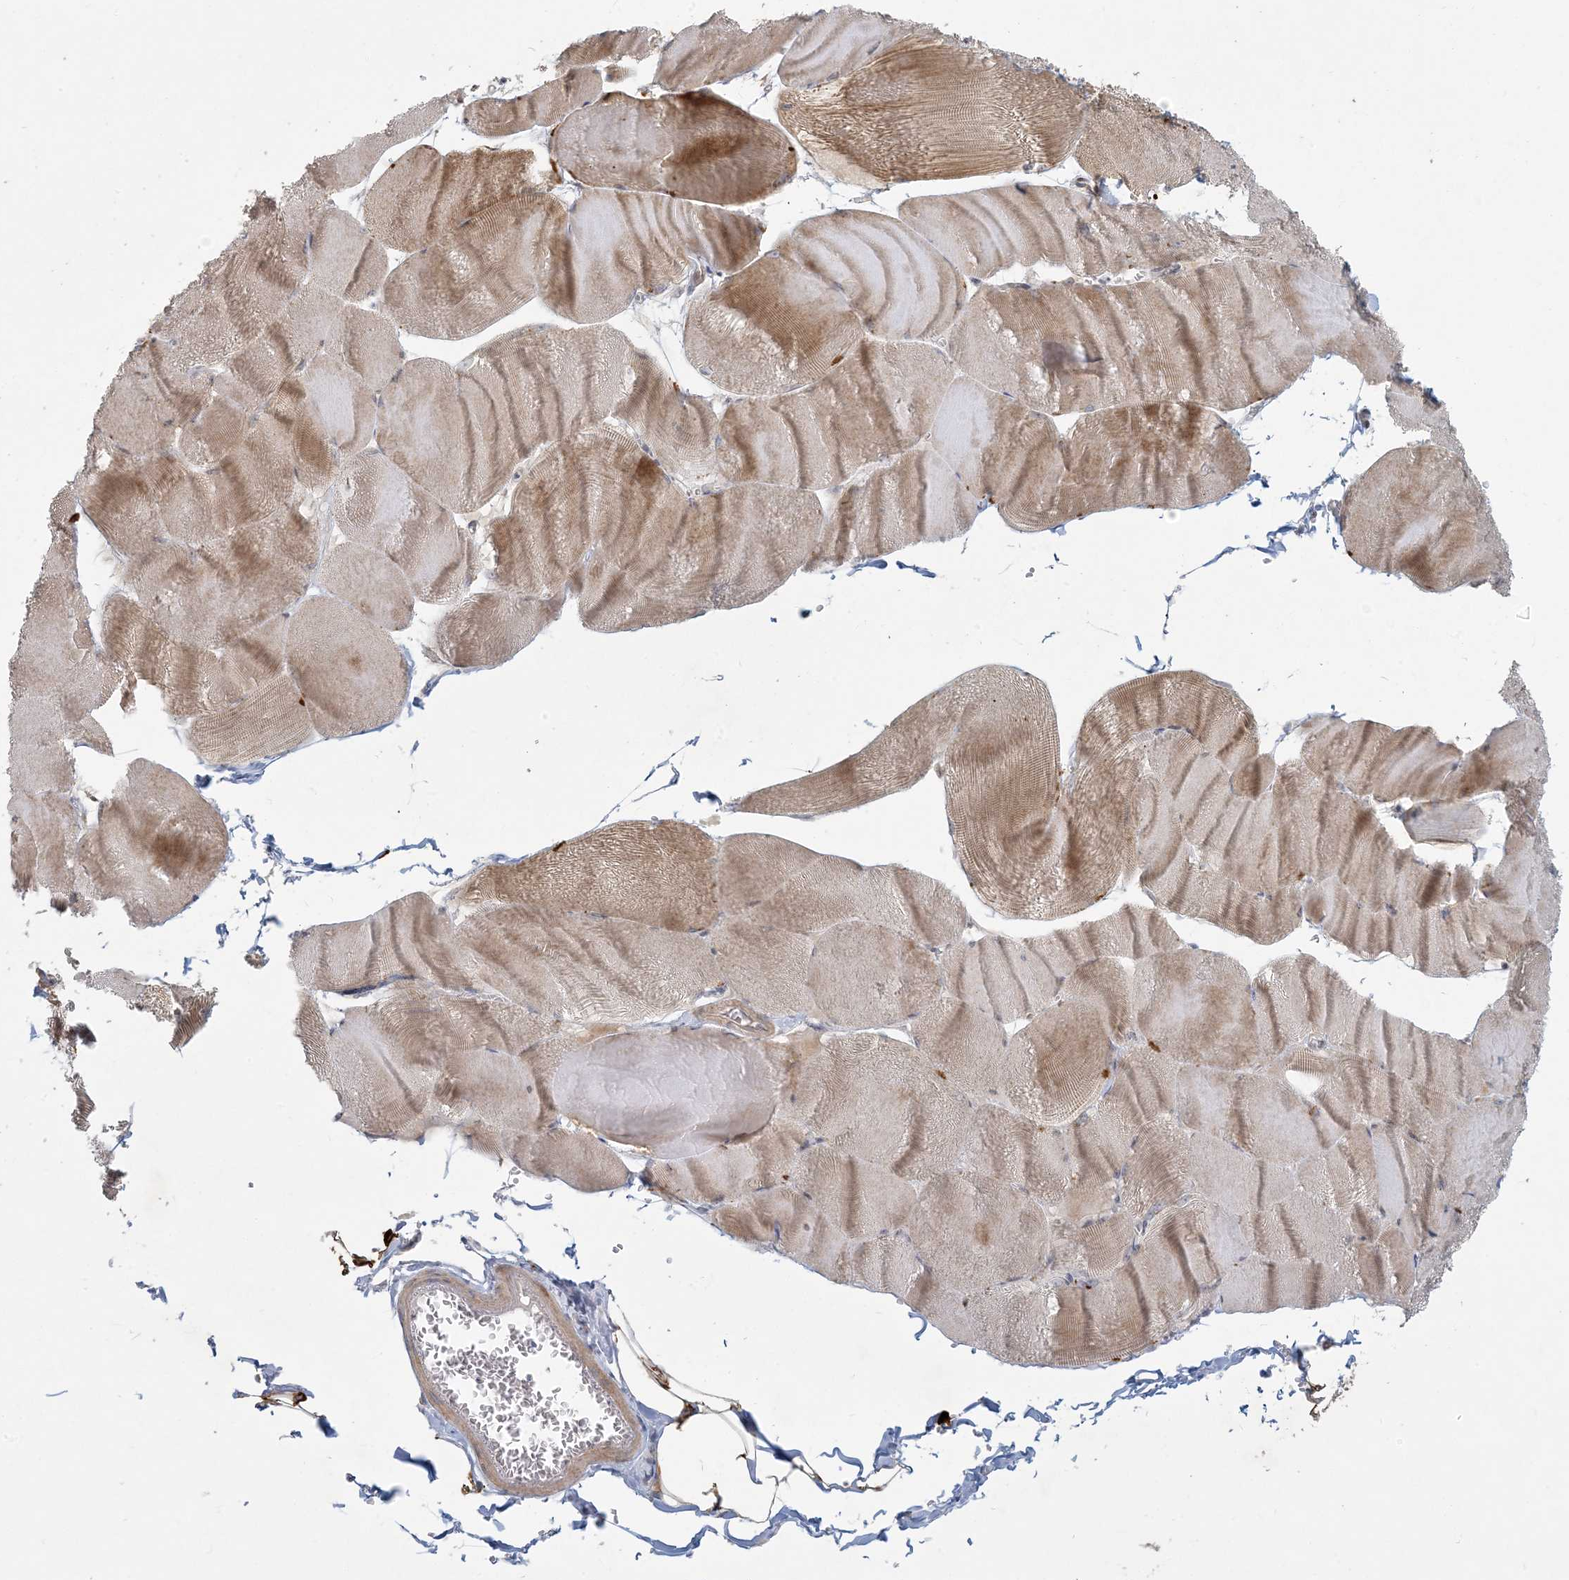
{"staining": {"intensity": "weak", "quantity": "25%-75%", "location": "cytoplasmic/membranous"}, "tissue": "skeletal muscle", "cell_type": "Myocytes", "image_type": "normal", "snomed": [{"axis": "morphology", "description": "Normal tissue, NOS"}, {"axis": "morphology", "description": "Basal cell carcinoma"}, {"axis": "topography", "description": "Skeletal muscle"}], "caption": "This photomicrograph reveals immunohistochemistry (IHC) staining of benign skeletal muscle, with low weak cytoplasmic/membranous expression in about 25%-75% of myocytes.", "gene": "MCAT", "patient": {"sex": "female", "age": 64}}